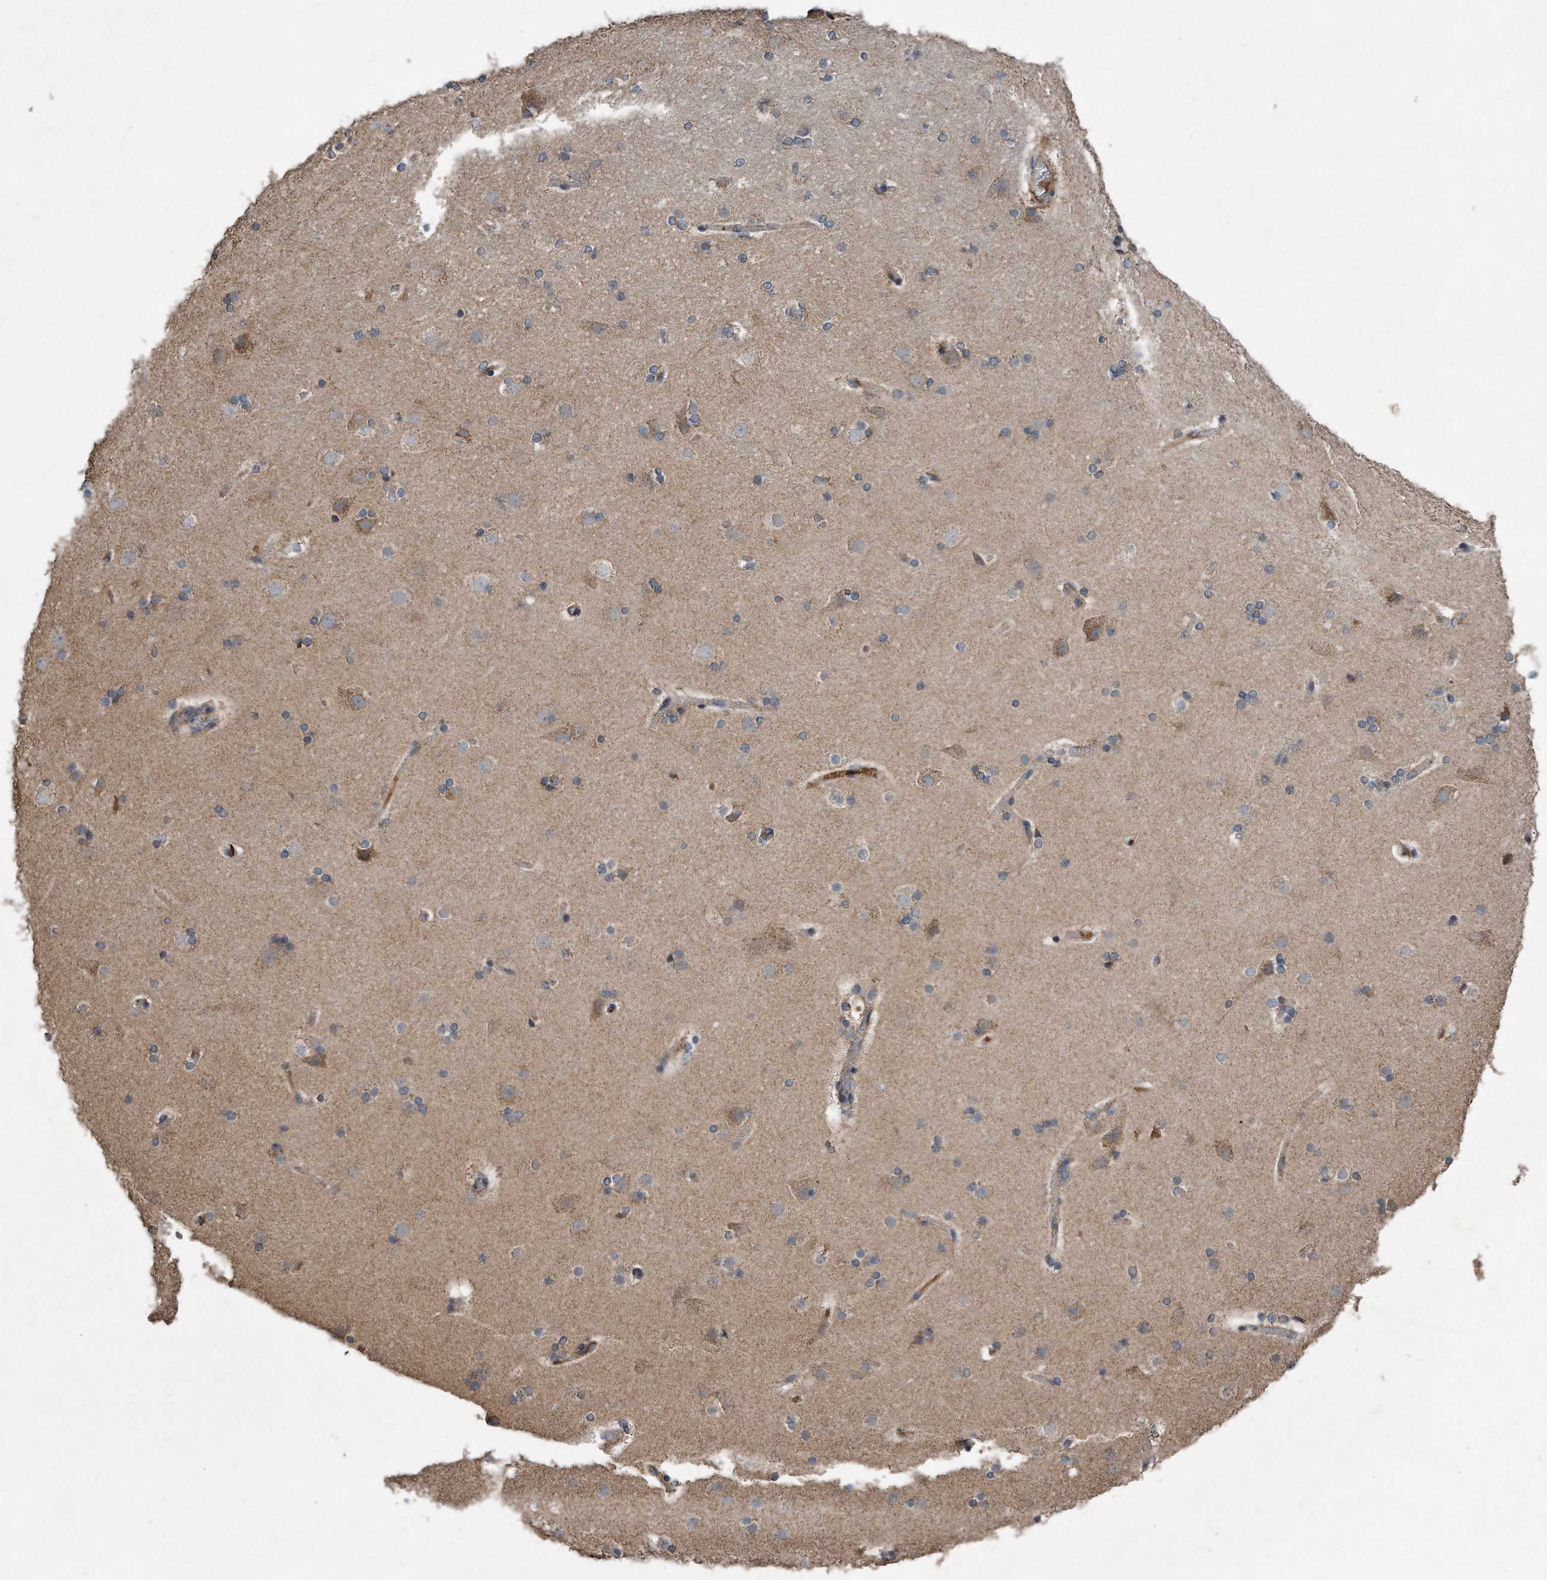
{"staining": {"intensity": "weak", "quantity": ">75%", "location": "cytoplasmic/membranous"}, "tissue": "cerebral cortex", "cell_type": "Endothelial cells", "image_type": "normal", "snomed": [{"axis": "morphology", "description": "Normal tissue, NOS"}, {"axis": "topography", "description": "Cerebral cortex"}], "caption": "Immunohistochemistry (DAB (3,3'-diaminobenzidine)) staining of benign human cerebral cortex displays weak cytoplasmic/membranous protein expression in approximately >75% of endothelial cells. The protein of interest is shown in brown color, while the nuclei are stained blue.", "gene": "SDHA", "patient": {"sex": "male", "age": 57}}